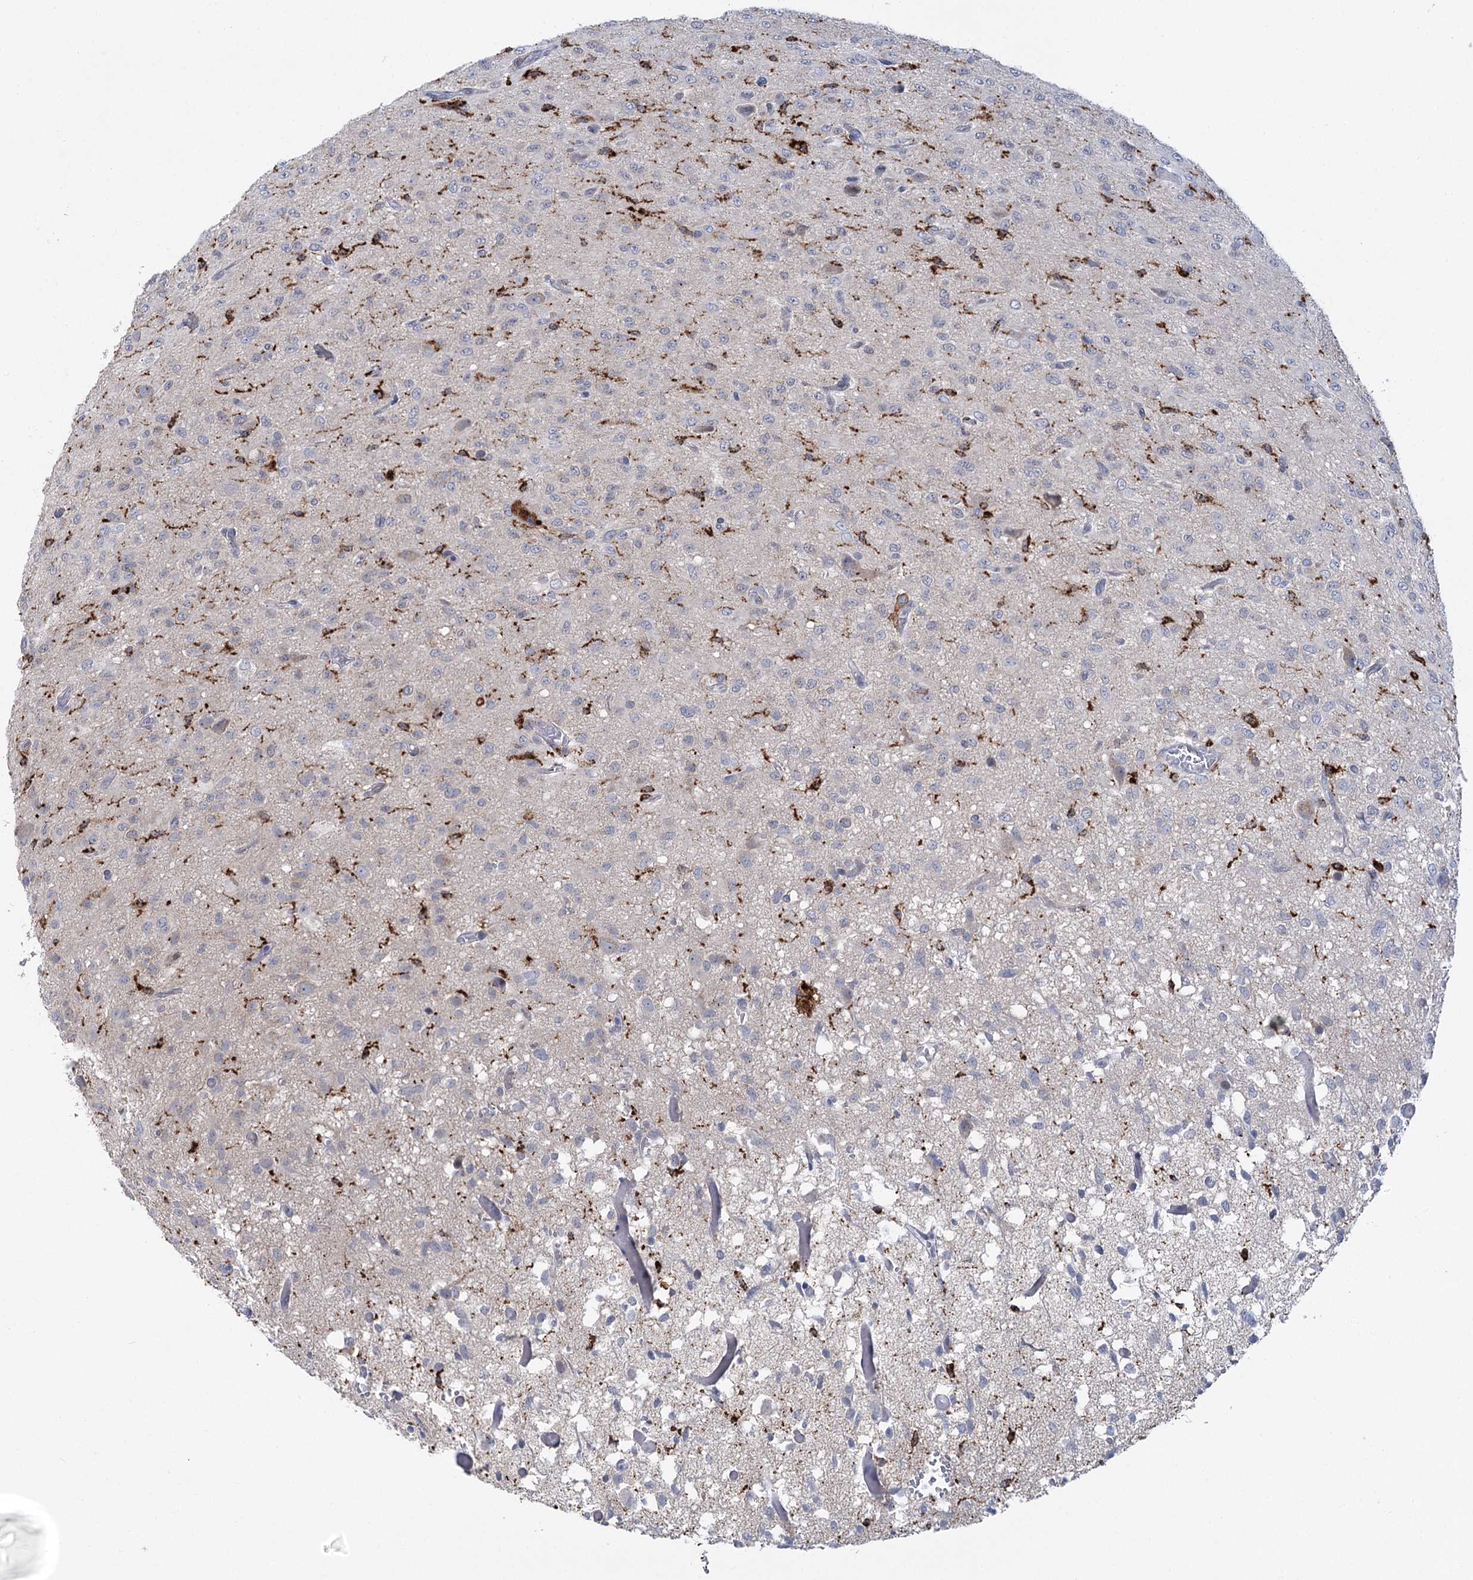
{"staining": {"intensity": "negative", "quantity": "none", "location": "none"}, "tissue": "glioma", "cell_type": "Tumor cells", "image_type": "cancer", "snomed": [{"axis": "morphology", "description": "Glioma, malignant, High grade"}, {"axis": "topography", "description": "Brain"}], "caption": "Immunohistochemistry image of neoplastic tissue: human glioma stained with DAB exhibits no significant protein positivity in tumor cells.", "gene": "PIWIL4", "patient": {"sex": "female", "age": 59}}